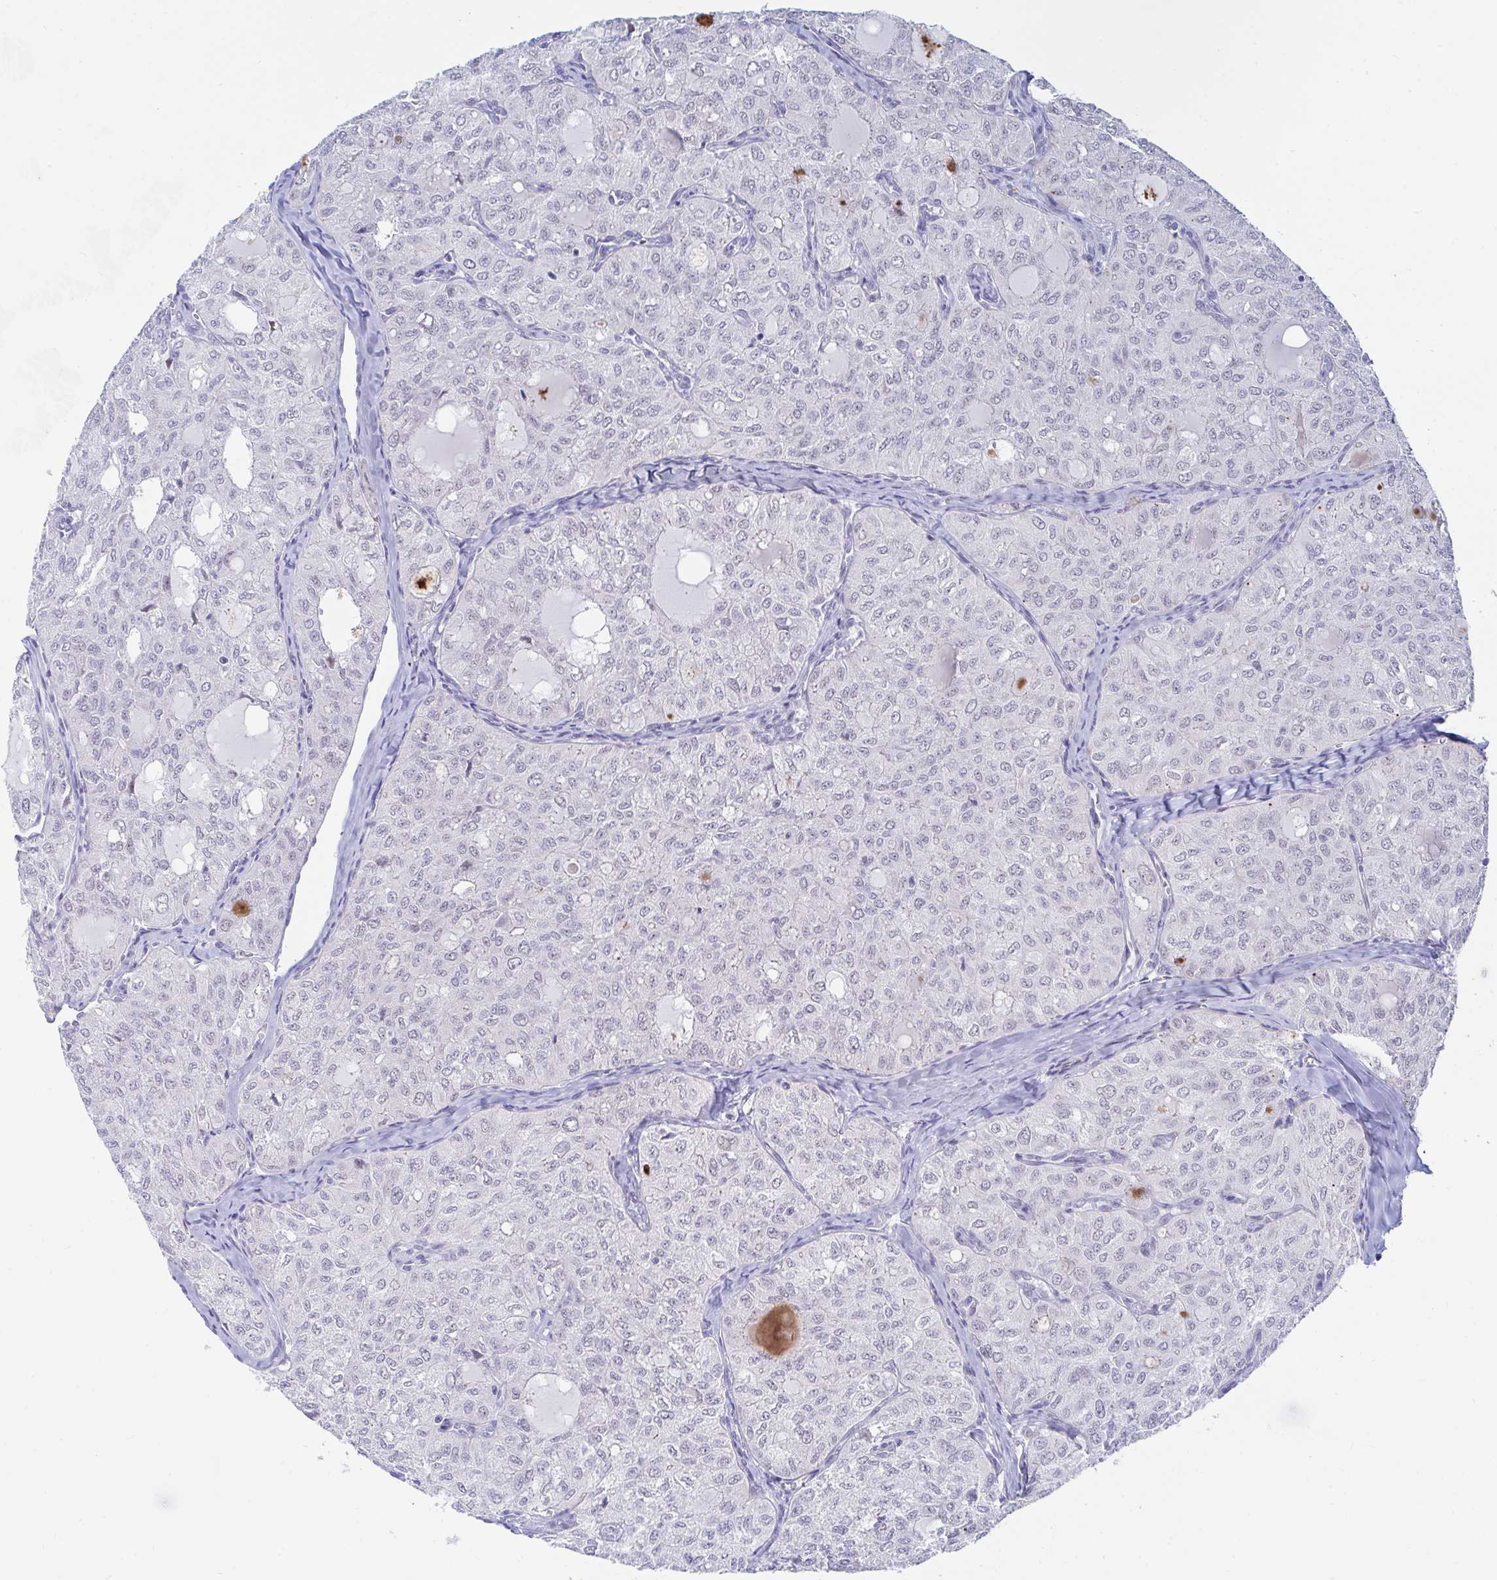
{"staining": {"intensity": "negative", "quantity": "none", "location": "none"}, "tissue": "thyroid cancer", "cell_type": "Tumor cells", "image_type": "cancer", "snomed": [{"axis": "morphology", "description": "Follicular adenoma carcinoma, NOS"}, {"axis": "topography", "description": "Thyroid gland"}], "caption": "Immunohistochemical staining of thyroid cancer (follicular adenoma carcinoma) exhibits no significant staining in tumor cells.", "gene": "DAOA", "patient": {"sex": "male", "age": 75}}